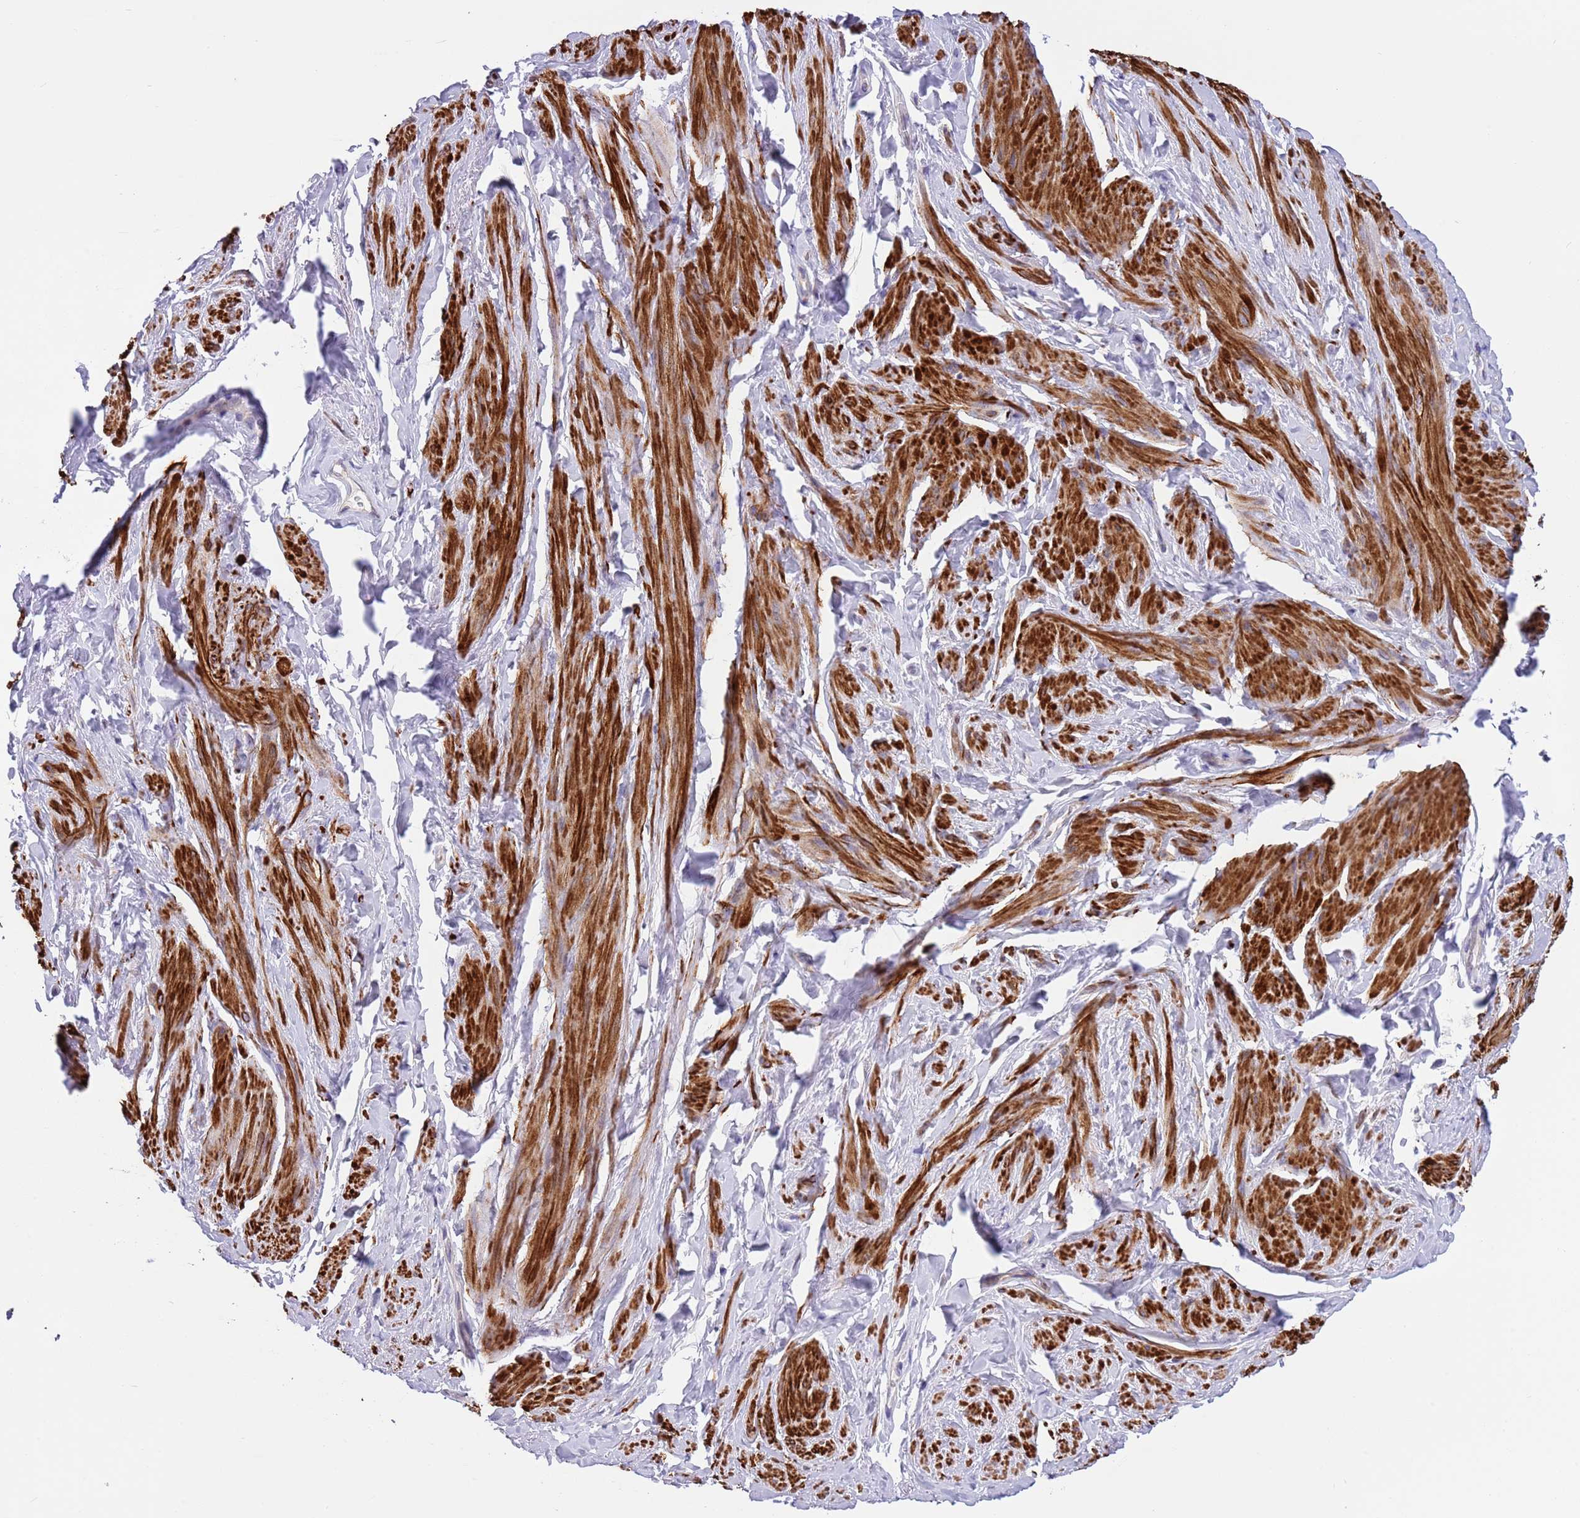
{"staining": {"intensity": "strong", "quantity": ">75%", "location": "cytoplasmic/membranous"}, "tissue": "smooth muscle", "cell_type": "Smooth muscle cells", "image_type": "normal", "snomed": [{"axis": "morphology", "description": "Normal tissue, NOS"}, {"axis": "topography", "description": "Smooth muscle"}, {"axis": "topography", "description": "Peripheral nerve tissue"}], "caption": "Benign smooth muscle reveals strong cytoplasmic/membranous staining in about >75% of smooth muscle cells.", "gene": "NET1", "patient": {"sex": "male", "age": 69}}